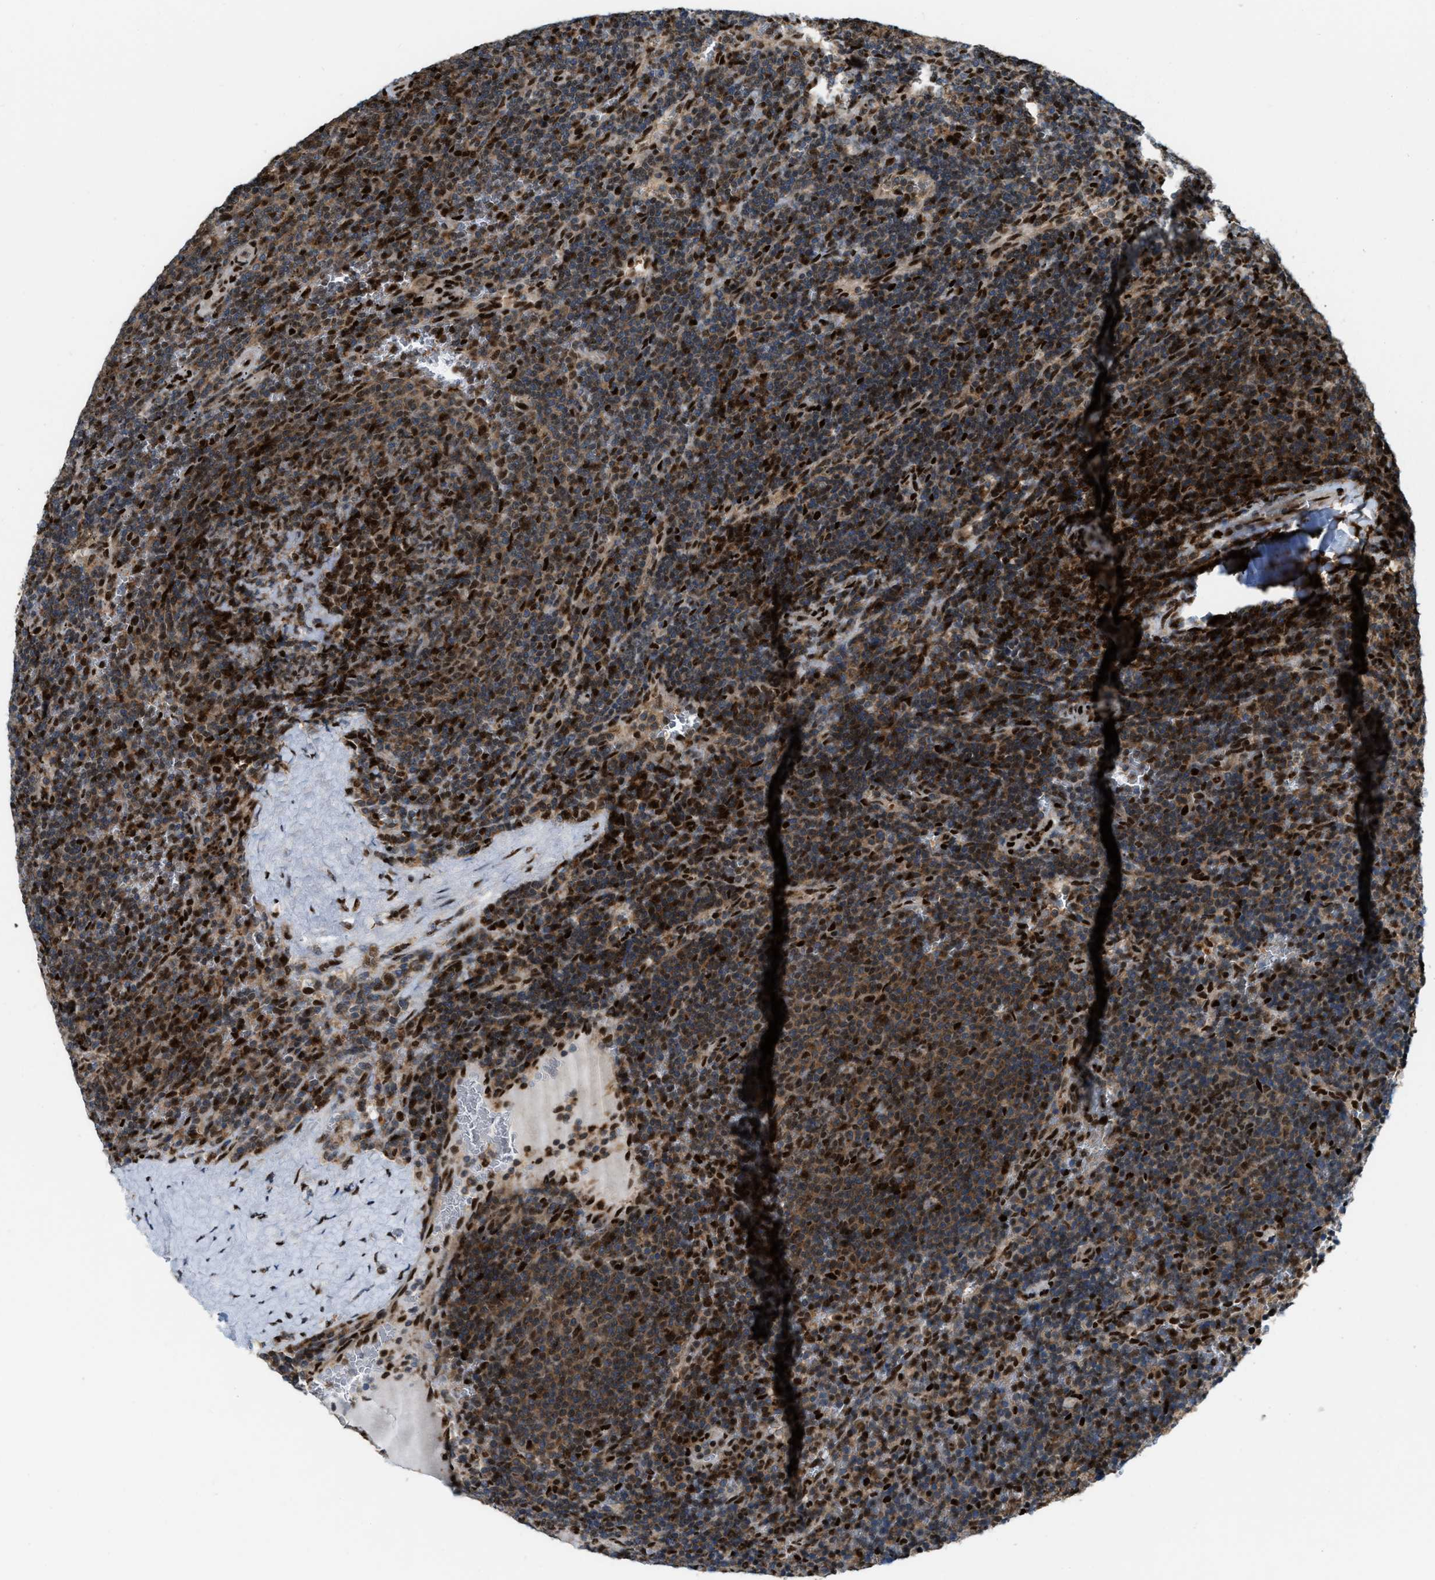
{"staining": {"intensity": "moderate", "quantity": ">75%", "location": "cytoplasmic/membranous,nuclear"}, "tissue": "lymphoma", "cell_type": "Tumor cells", "image_type": "cancer", "snomed": [{"axis": "morphology", "description": "Malignant lymphoma, non-Hodgkin's type, Low grade"}, {"axis": "topography", "description": "Spleen"}], "caption": "The histopathology image demonstrates a brown stain indicating the presence of a protein in the cytoplasmic/membranous and nuclear of tumor cells in lymphoma.", "gene": "NUMA1", "patient": {"sex": "female", "age": 50}}